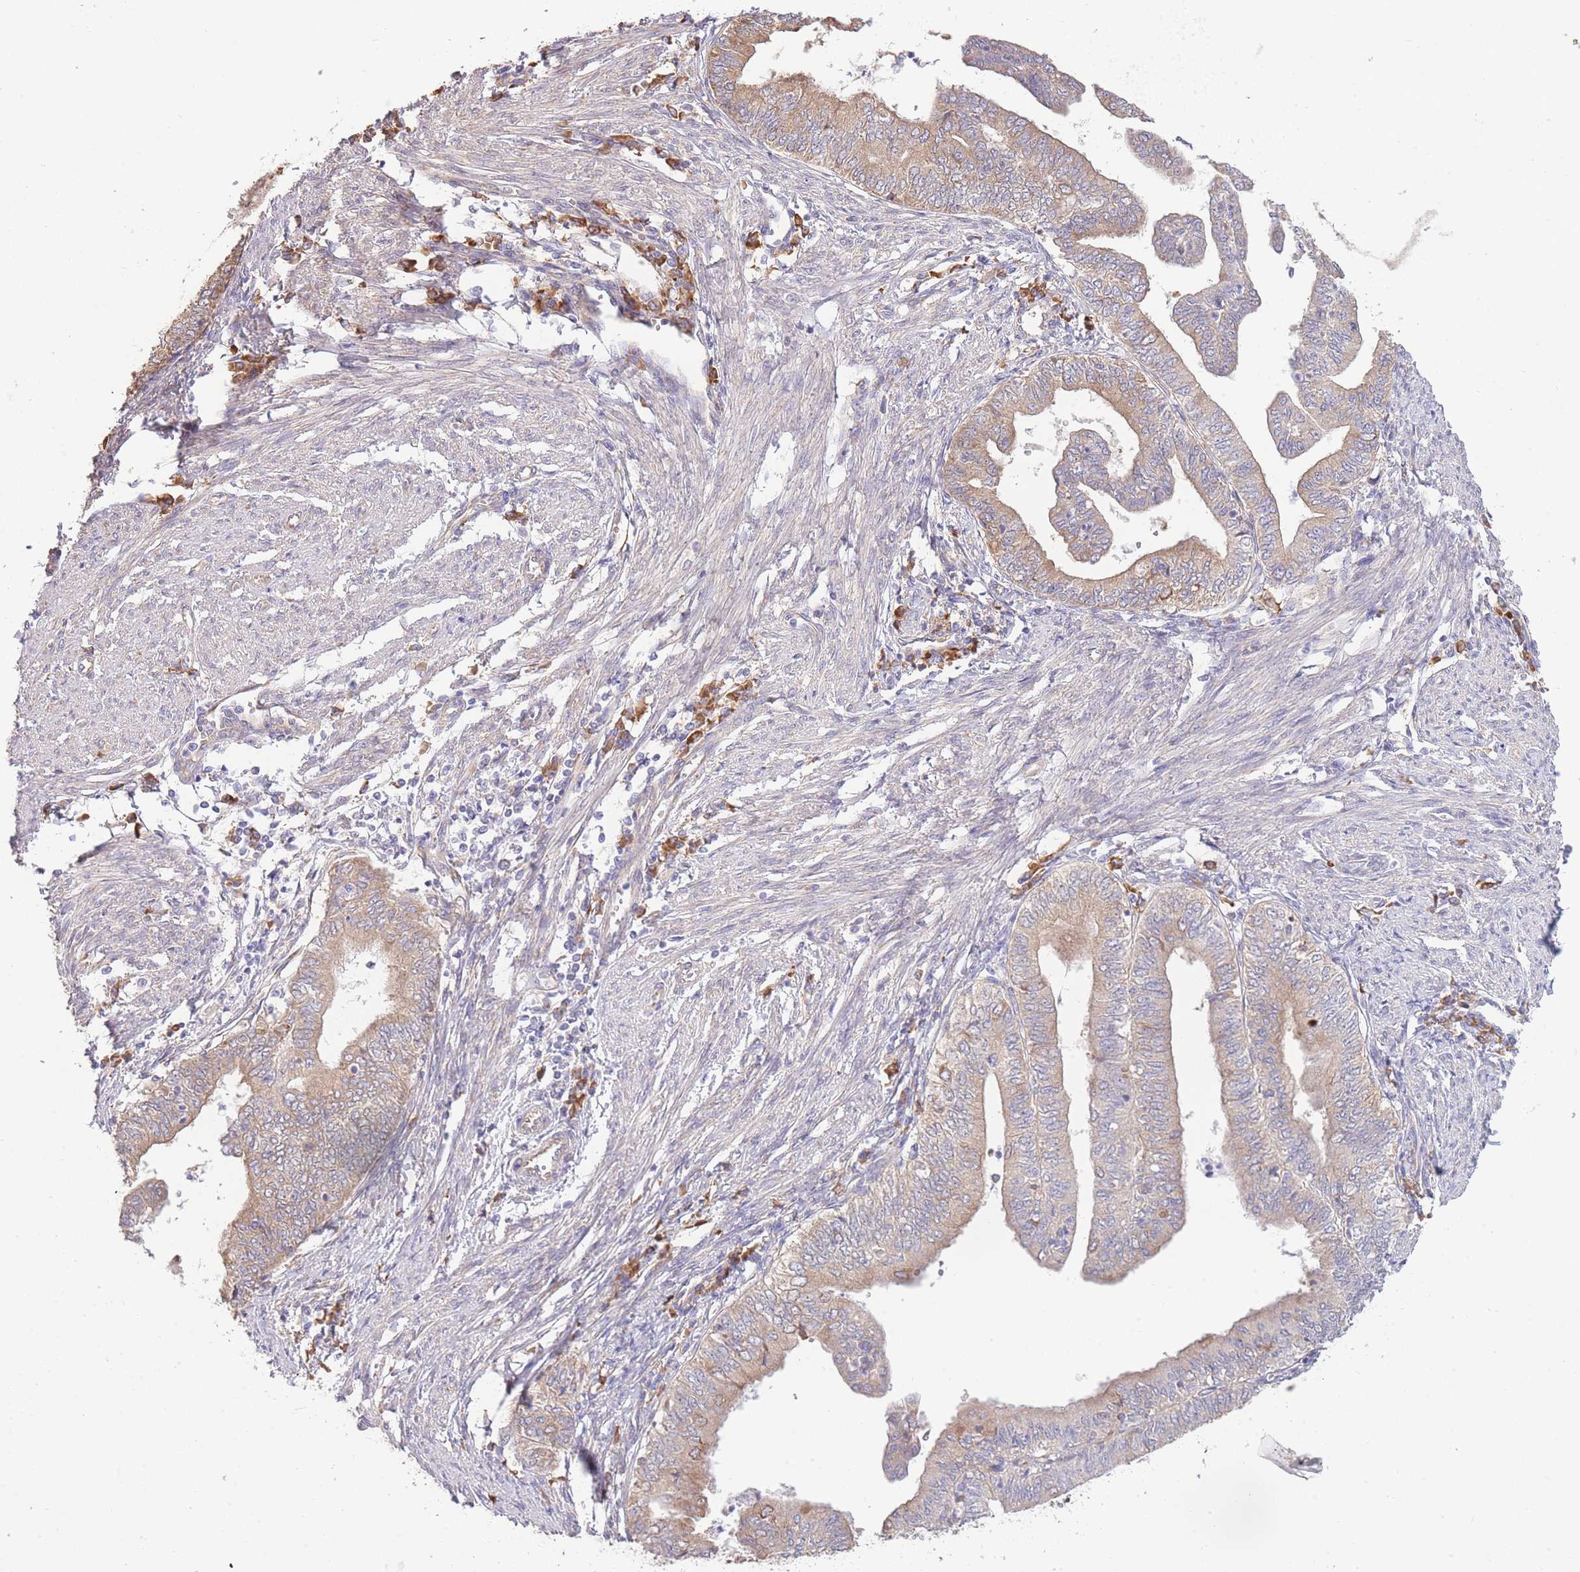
{"staining": {"intensity": "moderate", "quantity": "<25%", "location": "cytoplasmic/membranous"}, "tissue": "endometrial cancer", "cell_type": "Tumor cells", "image_type": "cancer", "snomed": [{"axis": "morphology", "description": "Adenocarcinoma, NOS"}, {"axis": "topography", "description": "Endometrium"}], "caption": "A brown stain labels moderate cytoplasmic/membranous staining of a protein in endometrial cancer tumor cells.", "gene": "BEX1", "patient": {"sex": "female", "age": 66}}